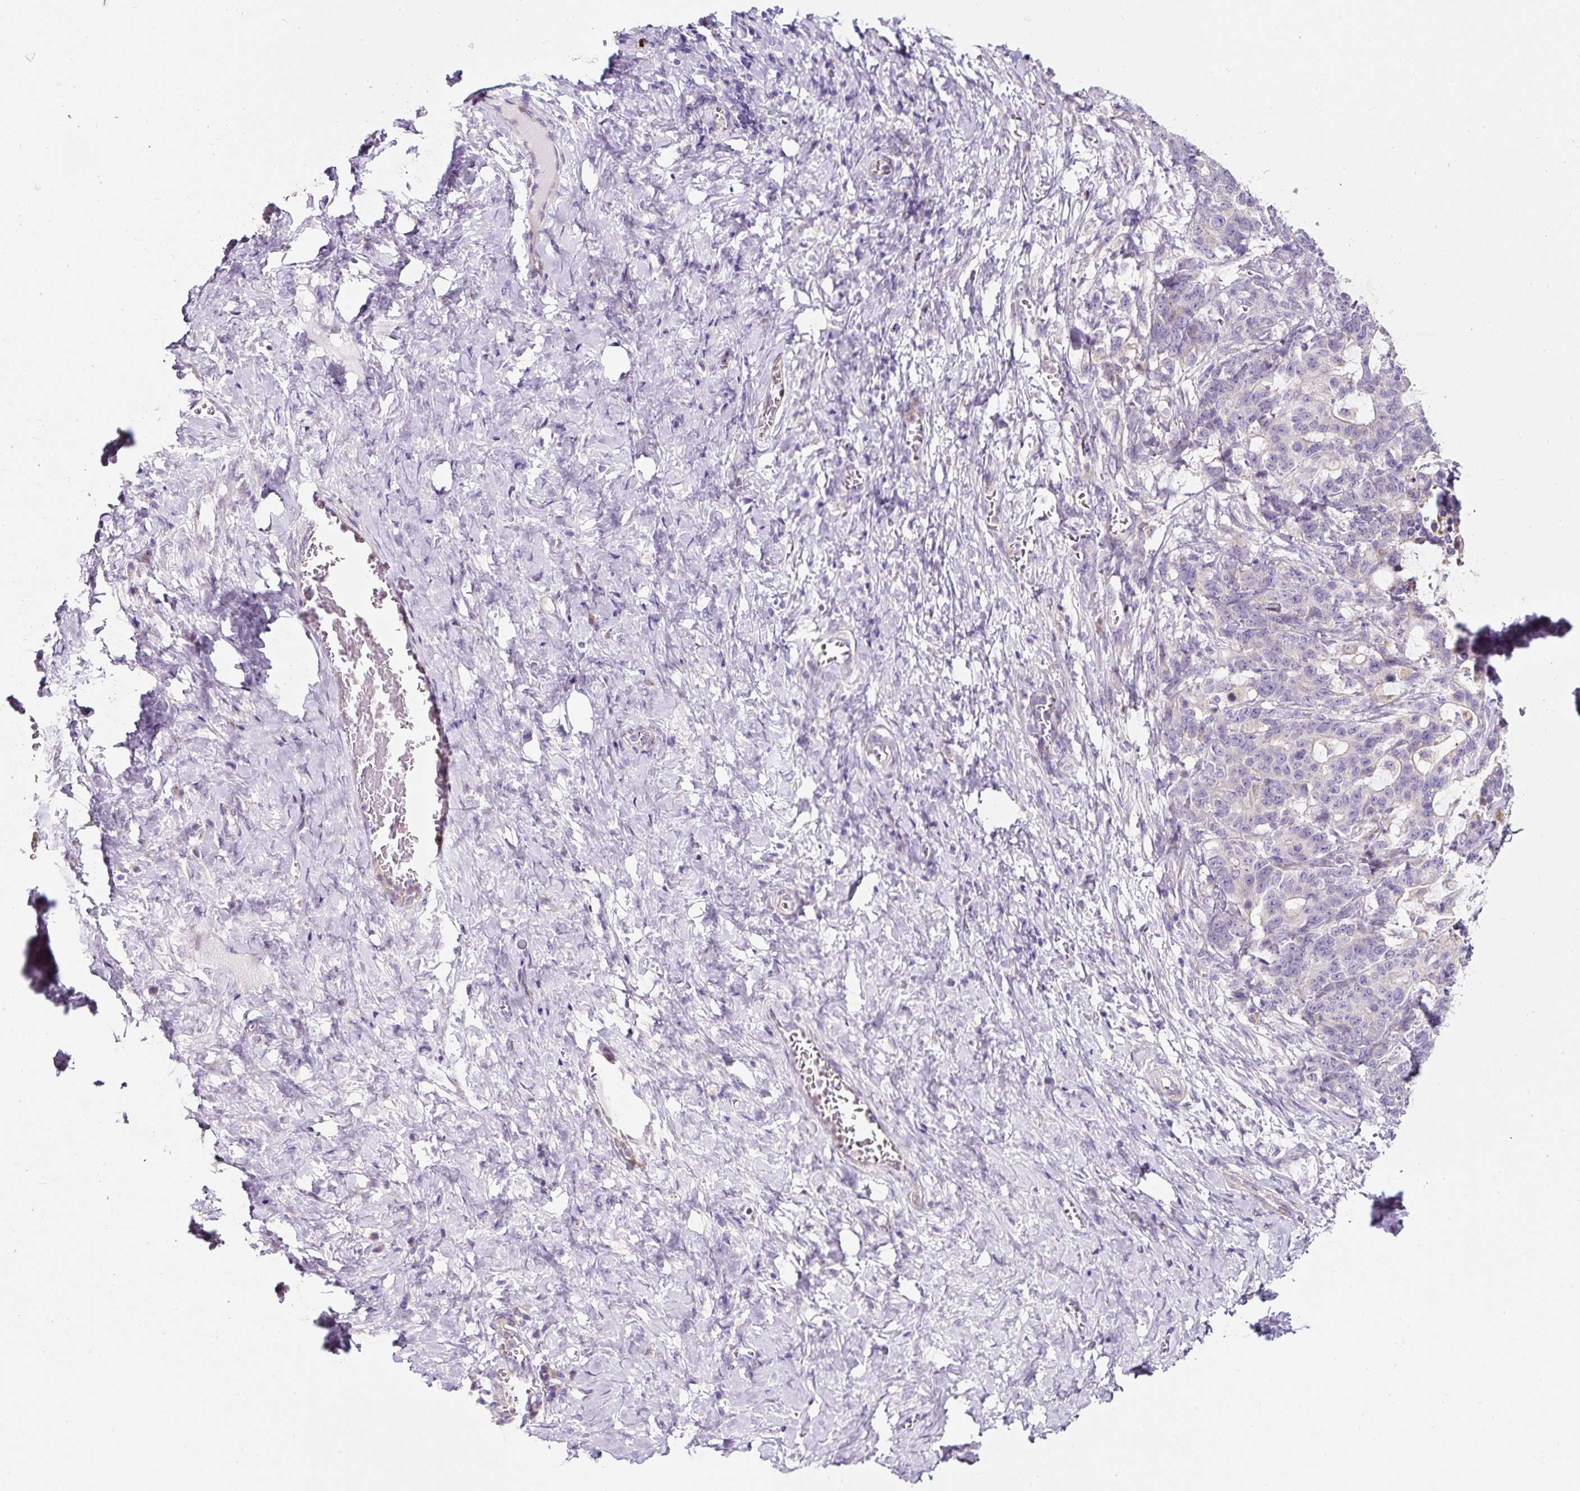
{"staining": {"intensity": "negative", "quantity": "none", "location": "none"}, "tissue": "stomach cancer", "cell_type": "Tumor cells", "image_type": "cancer", "snomed": [{"axis": "morphology", "description": "Normal tissue, NOS"}, {"axis": "morphology", "description": "Adenocarcinoma, NOS"}, {"axis": "topography", "description": "Stomach"}], "caption": "This is an IHC micrograph of stomach cancer. There is no staining in tumor cells.", "gene": "HPS4", "patient": {"sex": "female", "age": 64}}